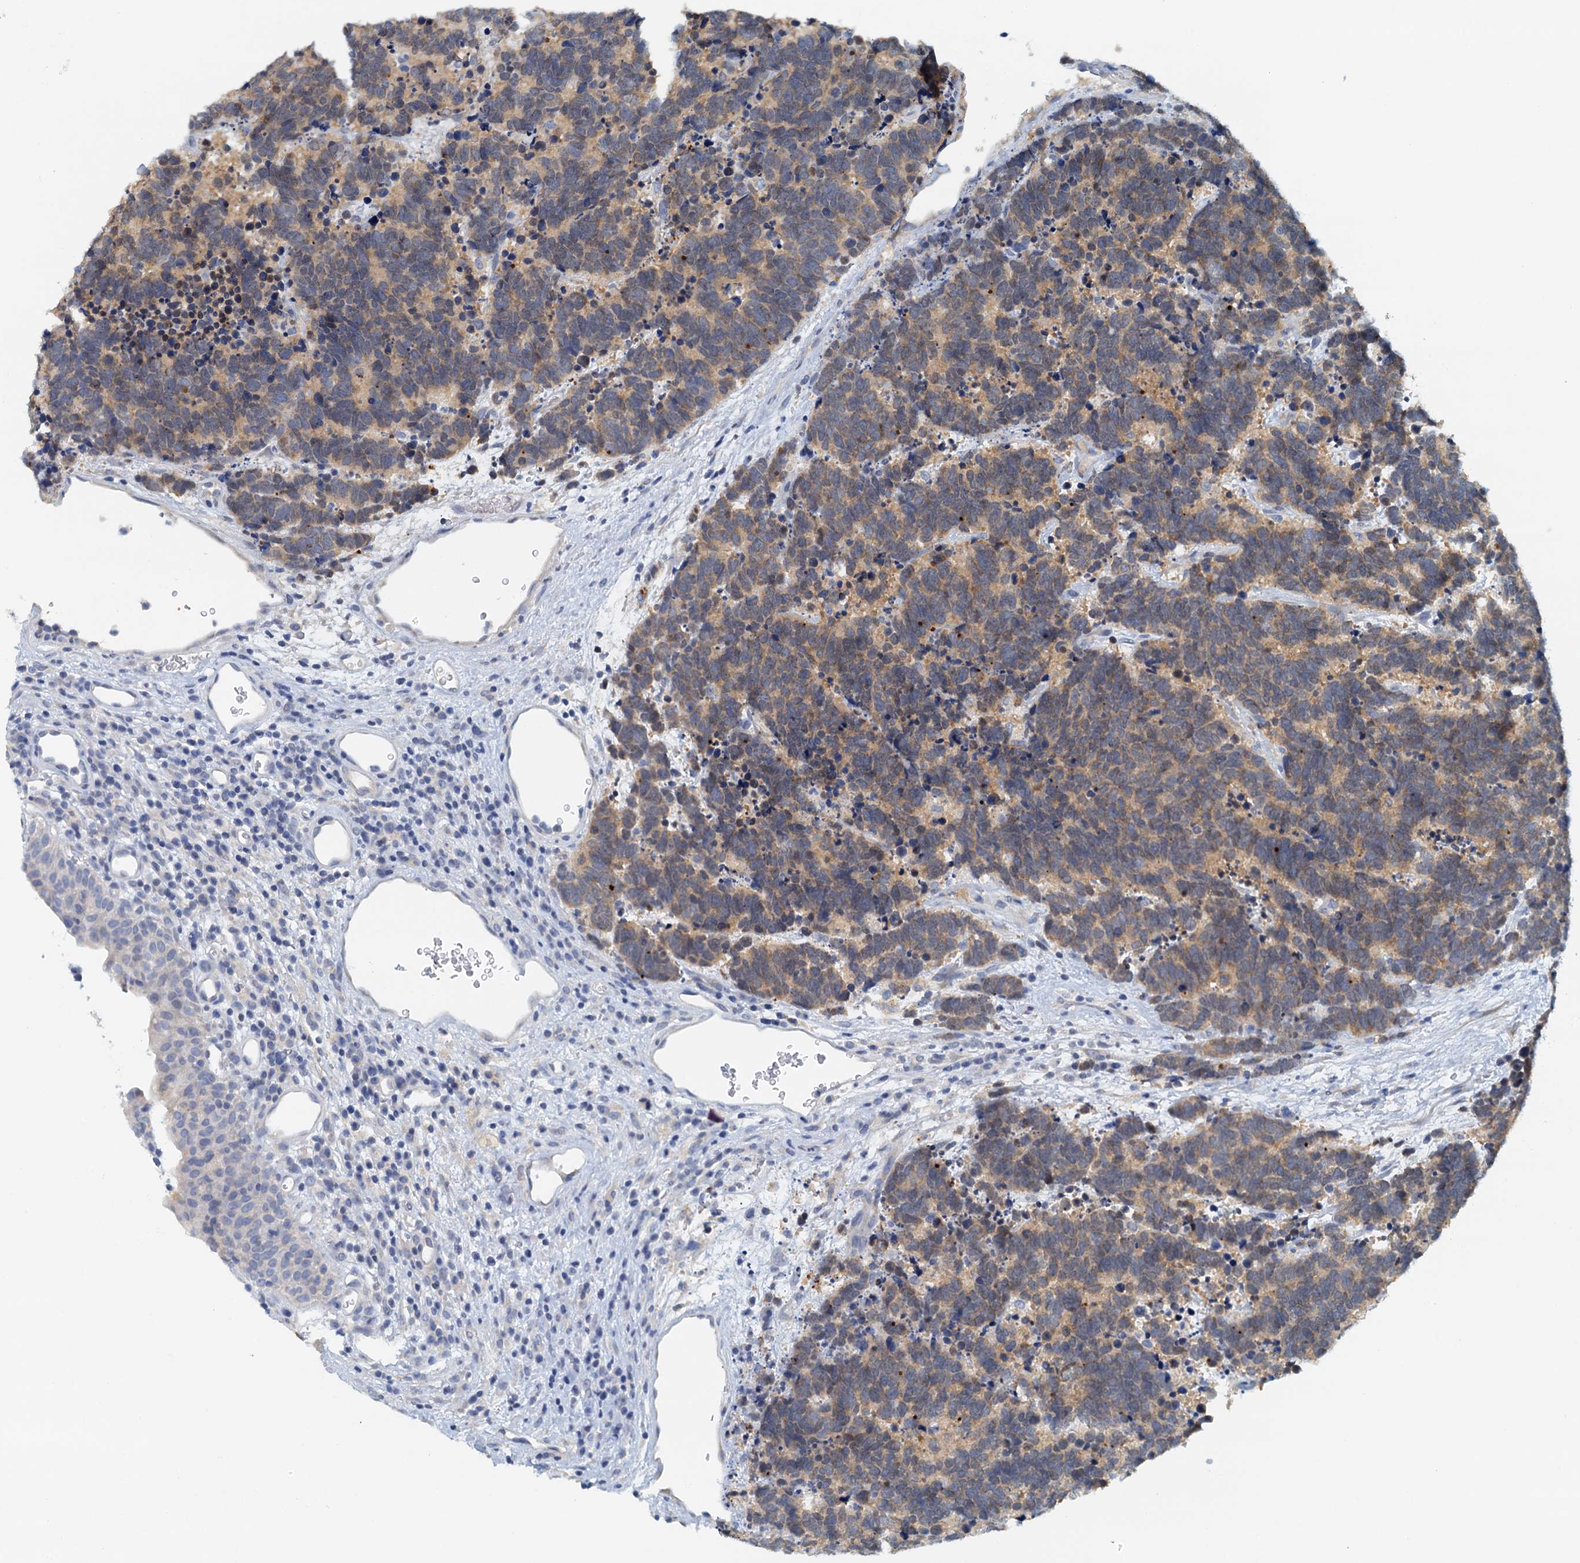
{"staining": {"intensity": "weak", "quantity": ">75%", "location": "cytoplasmic/membranous"}, "tissue": "carcinoid", "cell_type": "Tumor cells", "image_type": "cancer", "snomed": [{"axis": "morphology", "description": "Carcinoma, NOS"}, {"axis": "morphology", "description": "Carcinoid, malignant, NOS"}, {"axis": "topography", "description": "Urinary bladder"}], "caption": "DAB immunohistochemical staining of human carcinoid shows weak cytoplasmic/membranous protein expression in approximately >75% of tumor cells. (DAB (3,3'-diaminobenzidine) IHC with brightfield microscopy, high magnification).", "gene": "DTD1", "patient": {"sex": "male", "age": 57}}